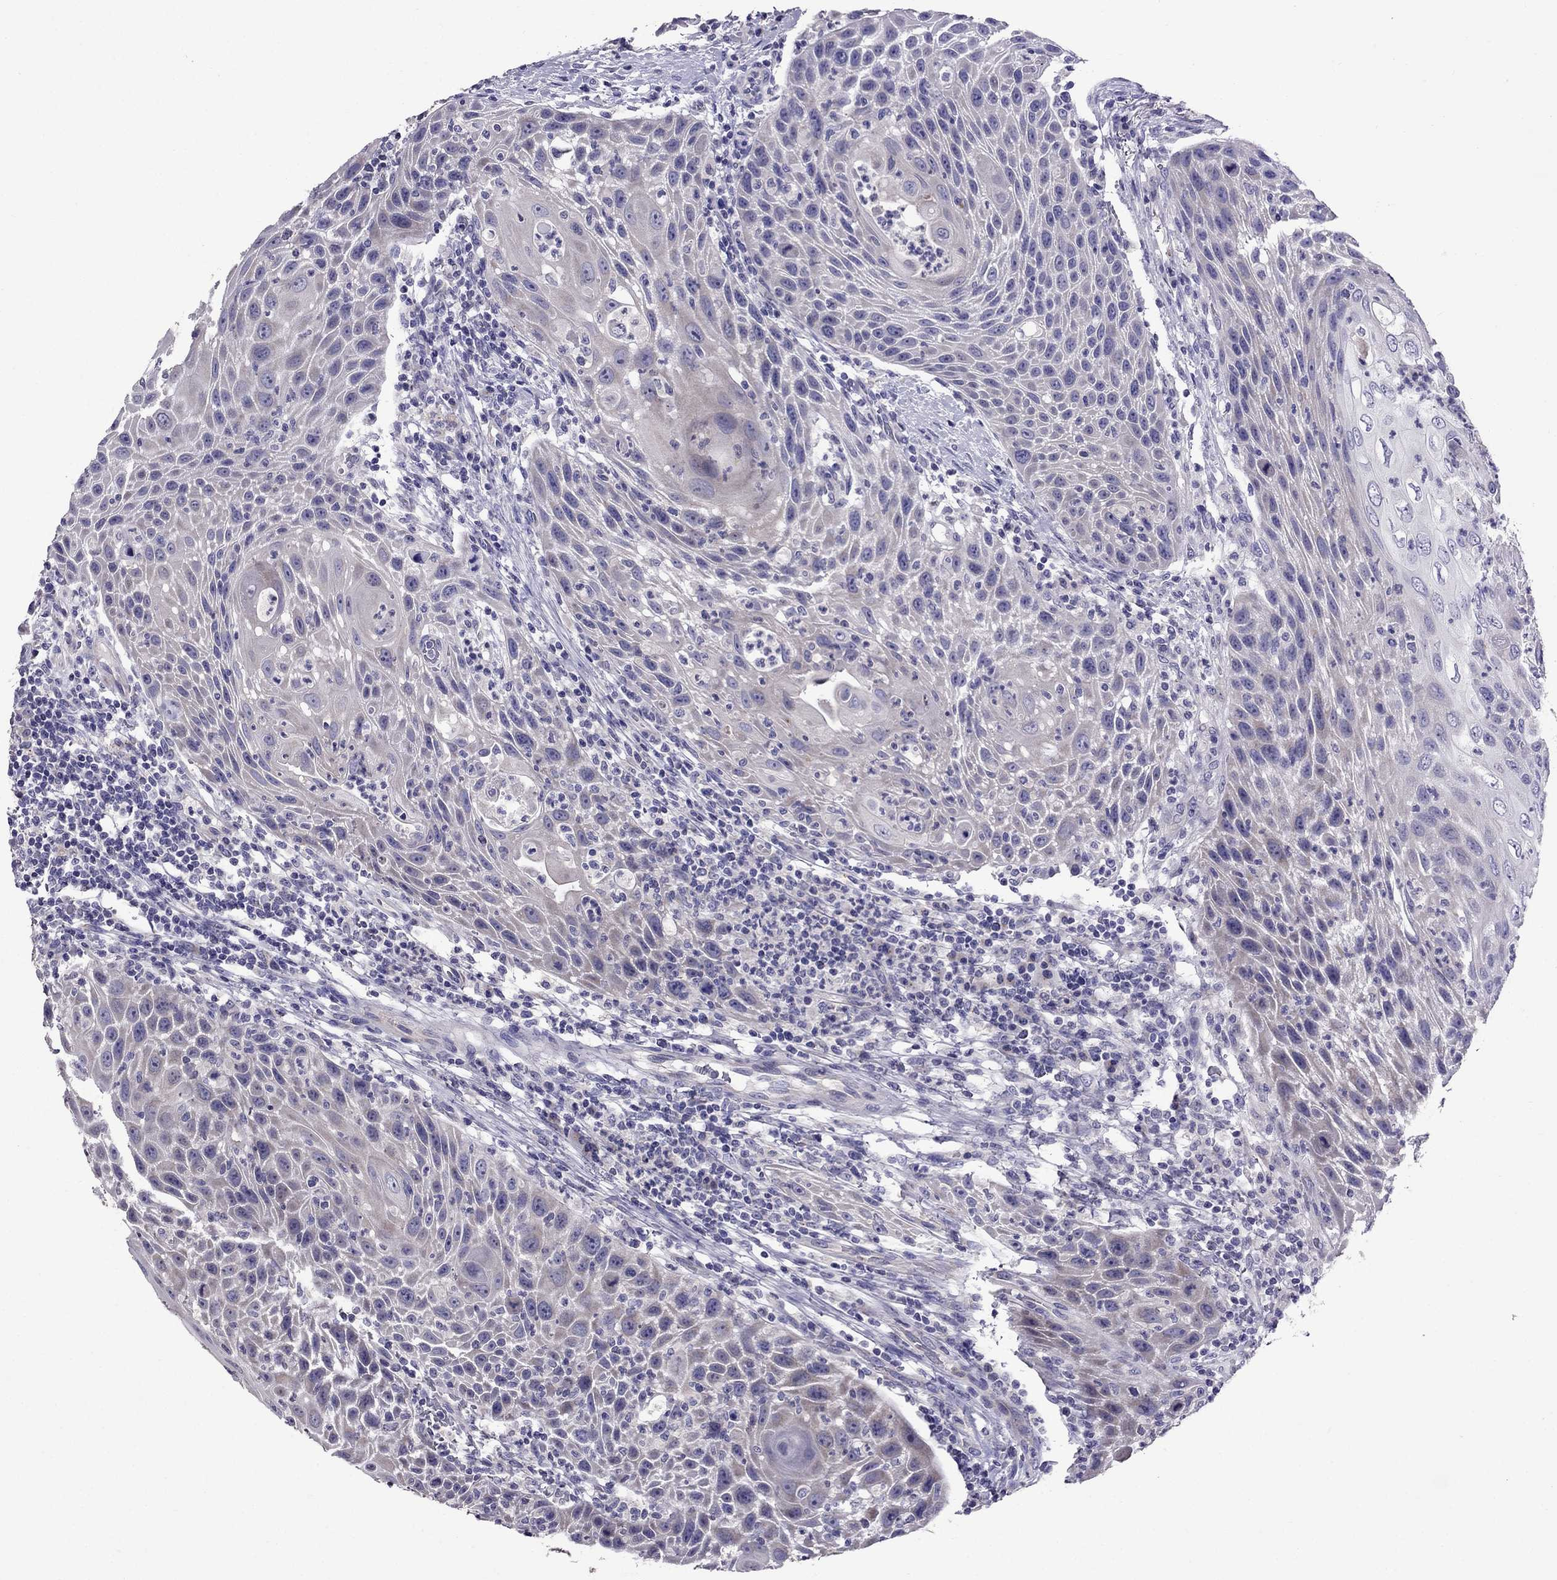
{"staining": {"intensity": "weak", "quantity": "<25%", "location": "cytoplasmic/membranous"}, "tissue": "head and neck cancer", "cell_type": "Tumor cells", "image_type": "cancer", "snomed": [{"axis": "morphology", "description": "Squamous cell carcinoma, NOS"}, {"axis": "topography", "description": "Head-Neck"}], "caption": "Immunohistochemistry of head and neck cancer displays no positivity in tumor cells. (Brightfield microscopy of DAB immunohistochemistry (IHC) at high magnification).", "gene": "OXCT2", "patient": {"sex": "male", "age": 69}}